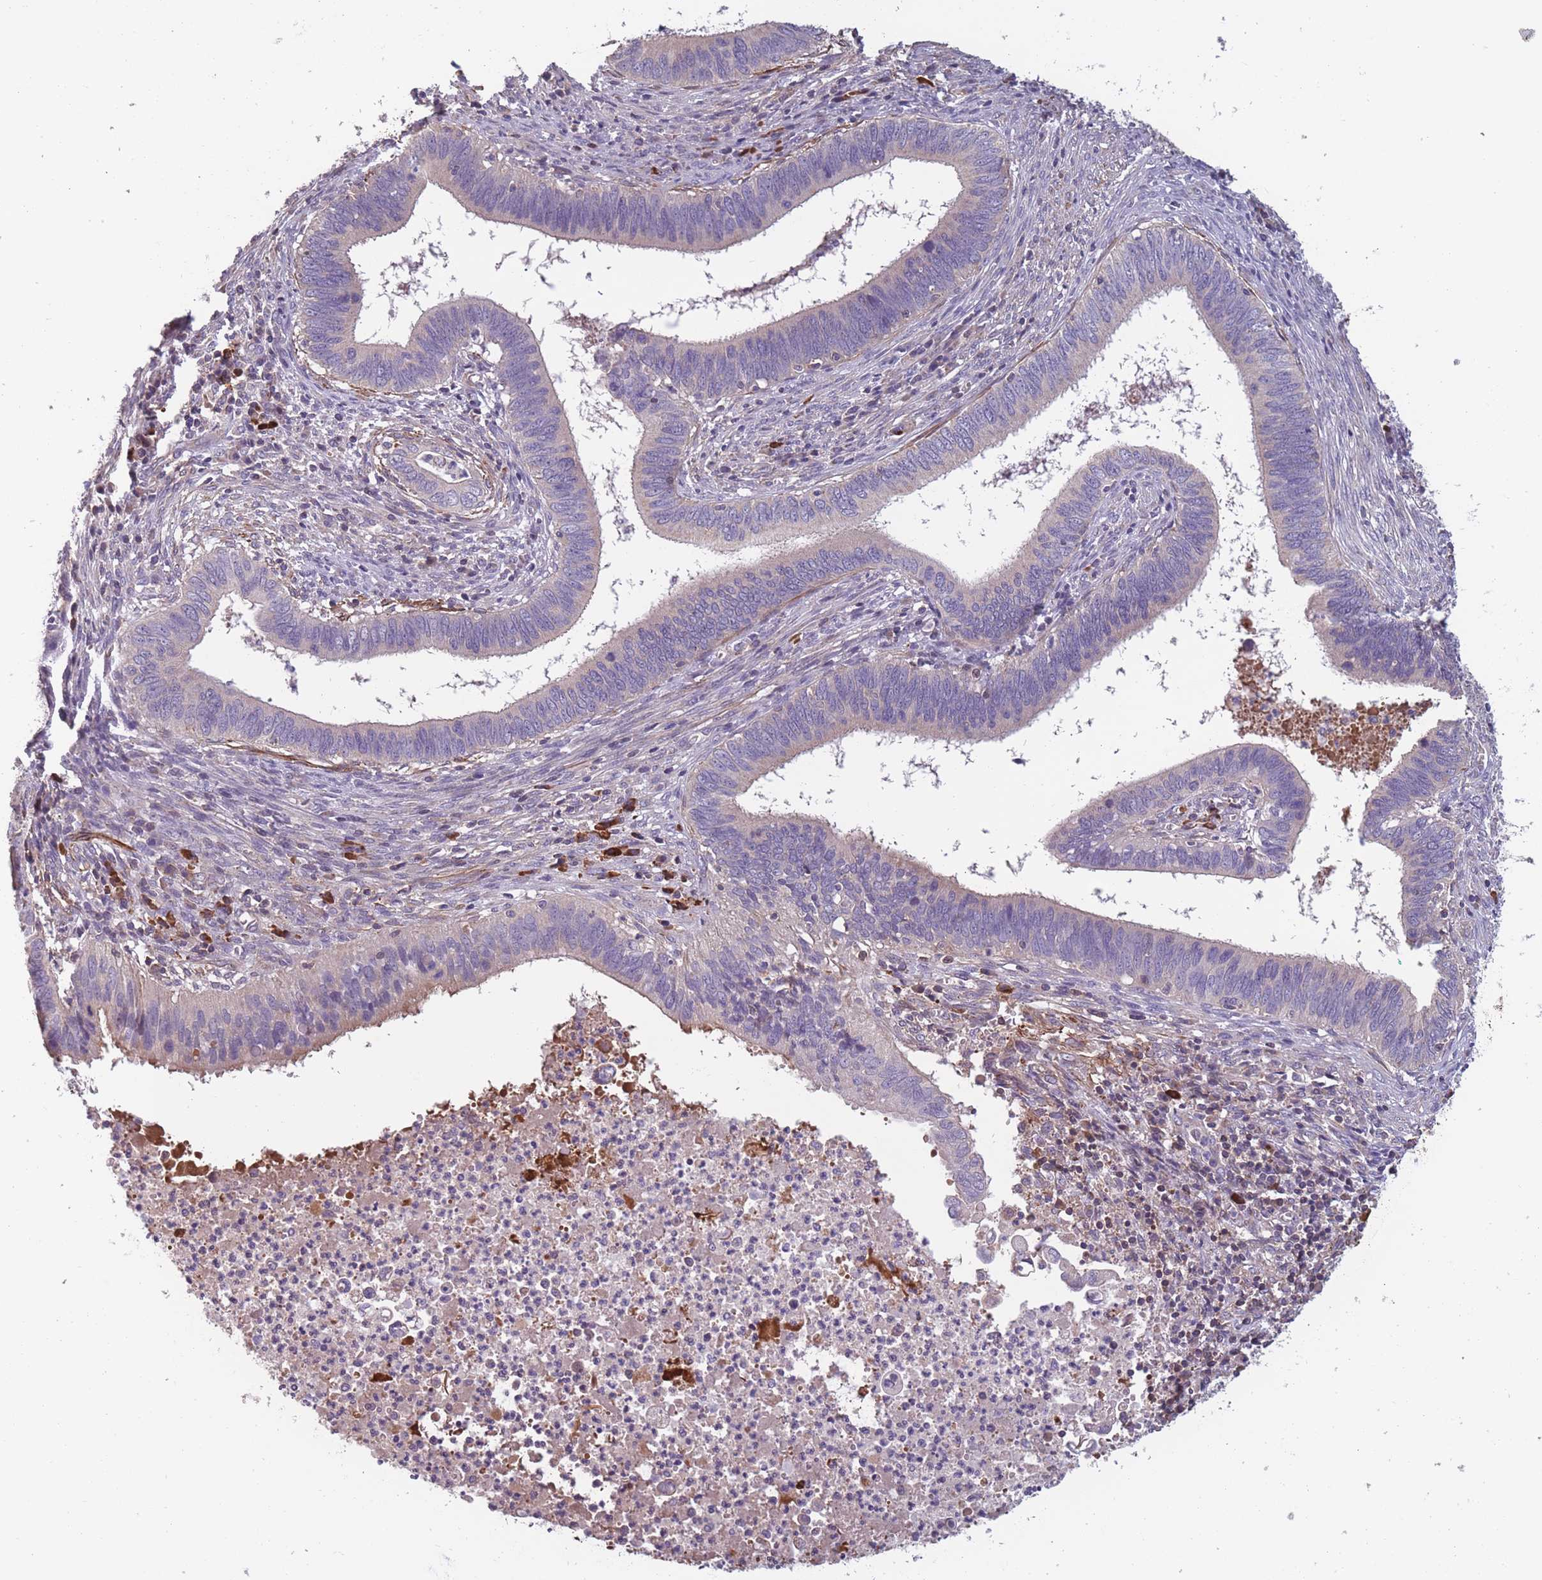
{"staining": {"intensity": "negative", "quantity": "none", "location": "none"}, "tissue": "cervical cancer", "cell_type": "Tumor cells", "image_type": "cancer", "snomed": [{"axis": "morphology", "description": "Adenocarcinoma, NOS"}, {"axis": "topography", "description": "Cervix"}], "caption": "Cervical adenocarcinoma was stained to show a protein in brown. There is no significant staining in tumor cells.", "gene": "TOMM40L", "patient": {"sex": "female", "age": 42}}